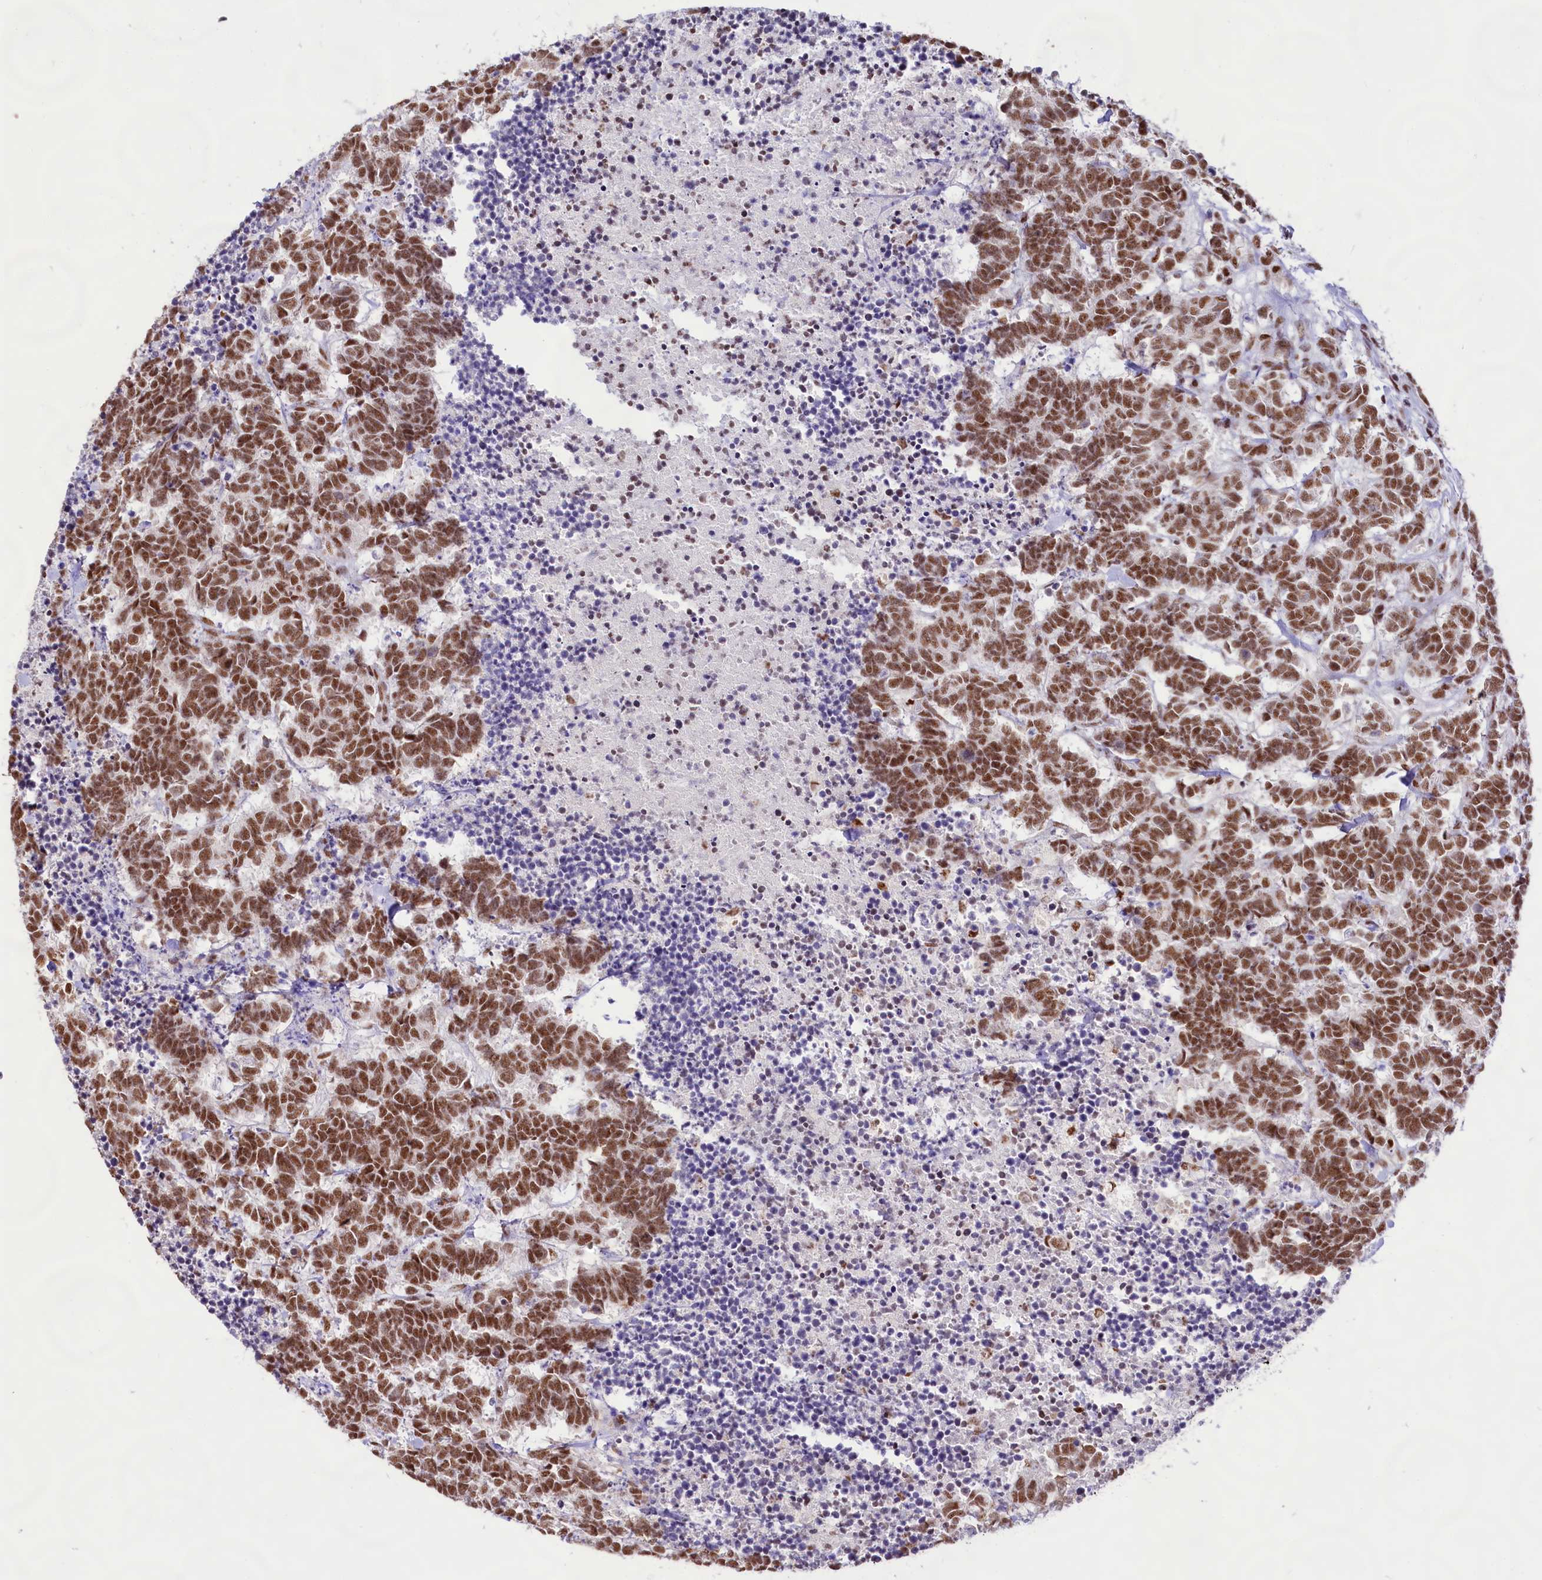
{"staining": {"intensity": "moderate", "quantity": ">75%", "location": "nuclear"}, "tissue": "carcinoid", "cell_type": "Tumor cells", "image_type": "cancer", "snomed": [{"axis": "morphology", "description": "Carcinoma, NOS"}, {"axis": "morphology", "description": "Carcinoid, malignant, NOS"}, {"axis": "topography", "description": "Urinary bladder"}], "caption": "High-power microscopy captured an IHC image of malignant carcinoid, revealing moderate nuclear positivity in approximately >75% of tumor cells.", "gene": "HIRA", "patient": {"sex": "male", "age": 57}}